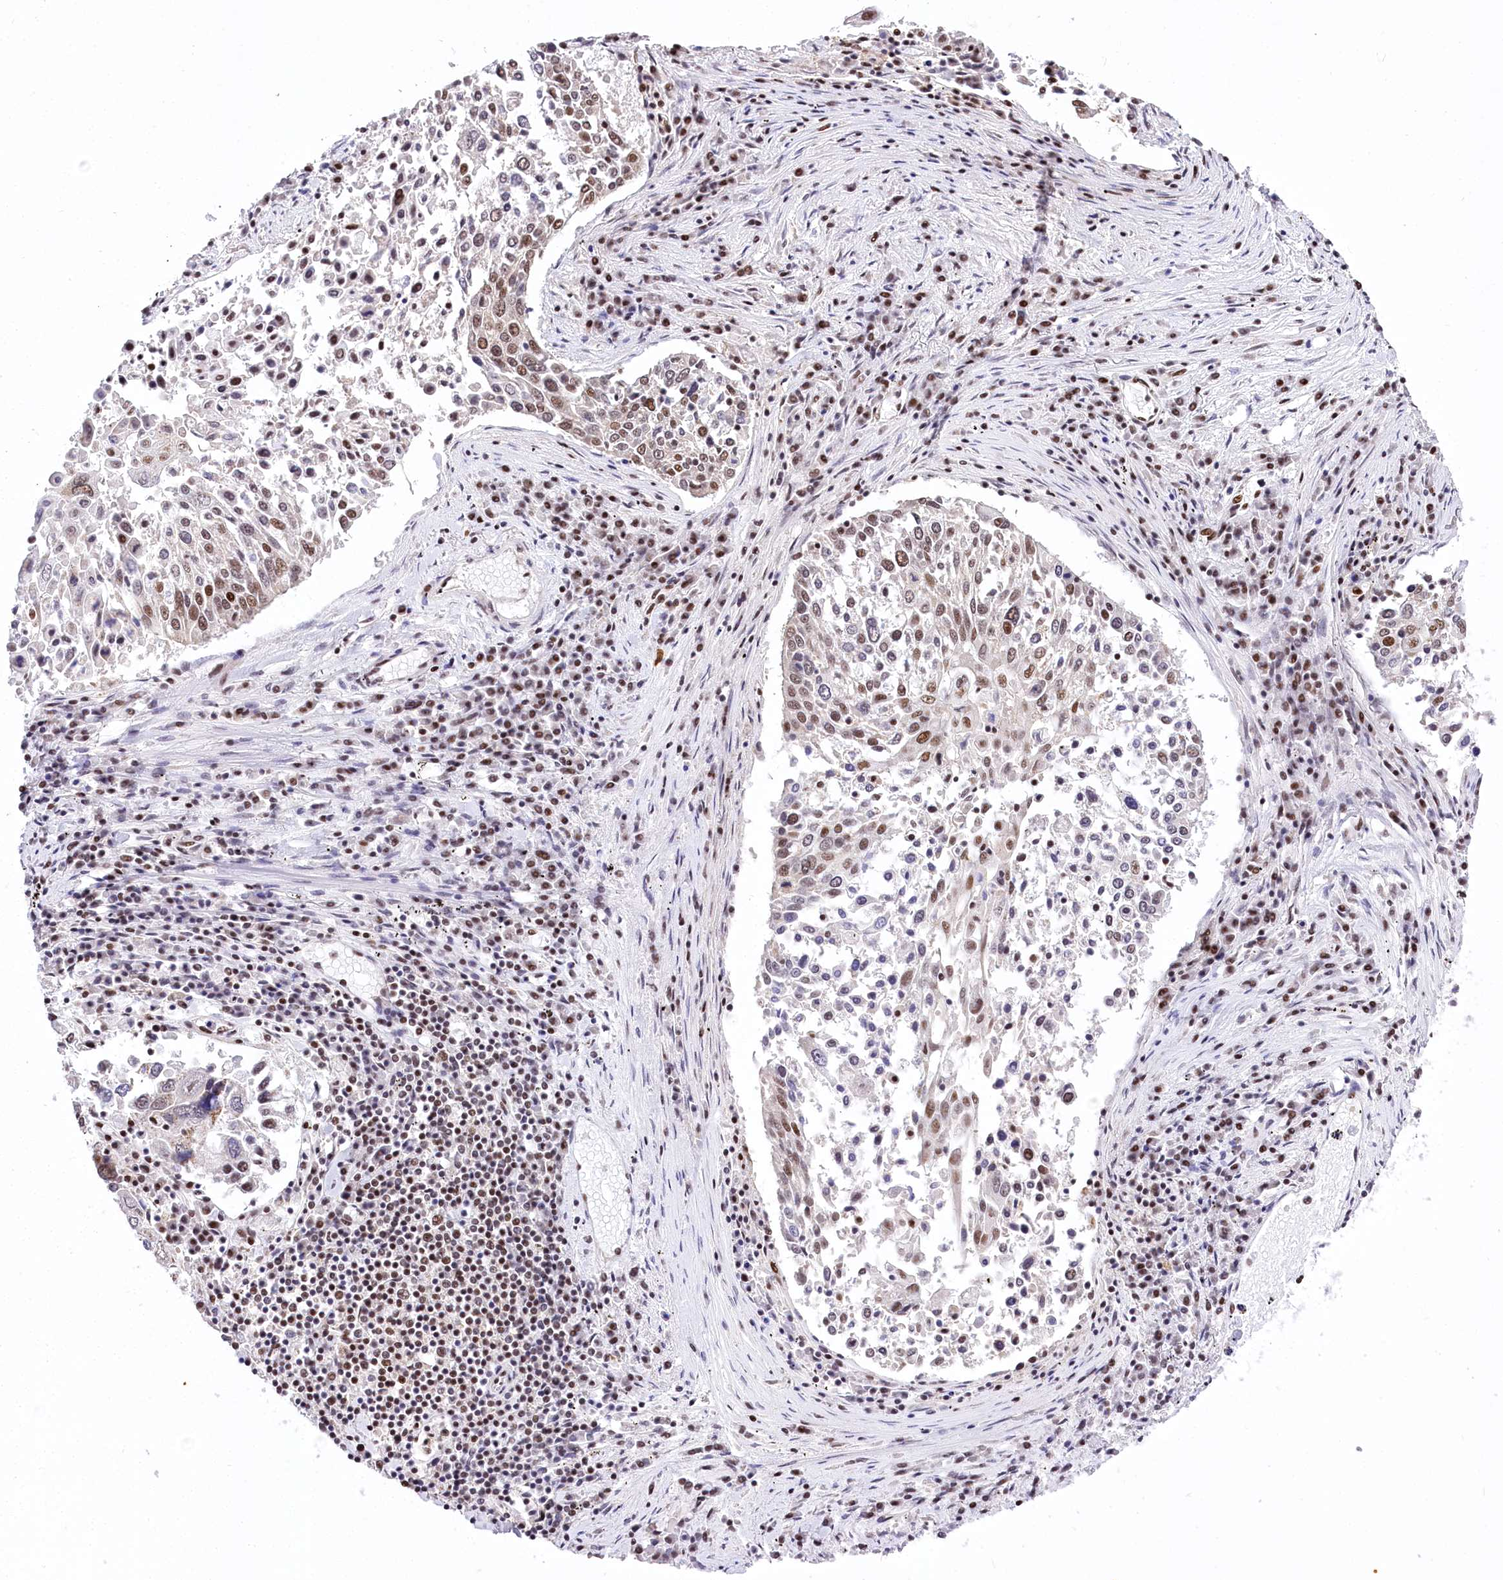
{"staining": {"intensity": "moderate", "quantity": "<25%", "location": "nuclear"}, "tissue": "lung cancer", "cell_type": "Tumor cells", "image_type": "cancer", "snomed": [{"axis": "morphology", "description": "Squamous cell carcinoma, NOS"}, {"axis": "topography", "description": "Lung"}], "caption": "Lung cancer stained for a protein (brown) demonstrates moderate nuclear positive expression in approximately <25% of tumor cells.", "gene": "POU4F3", "patient": {"sex": "male", "age": 65}}